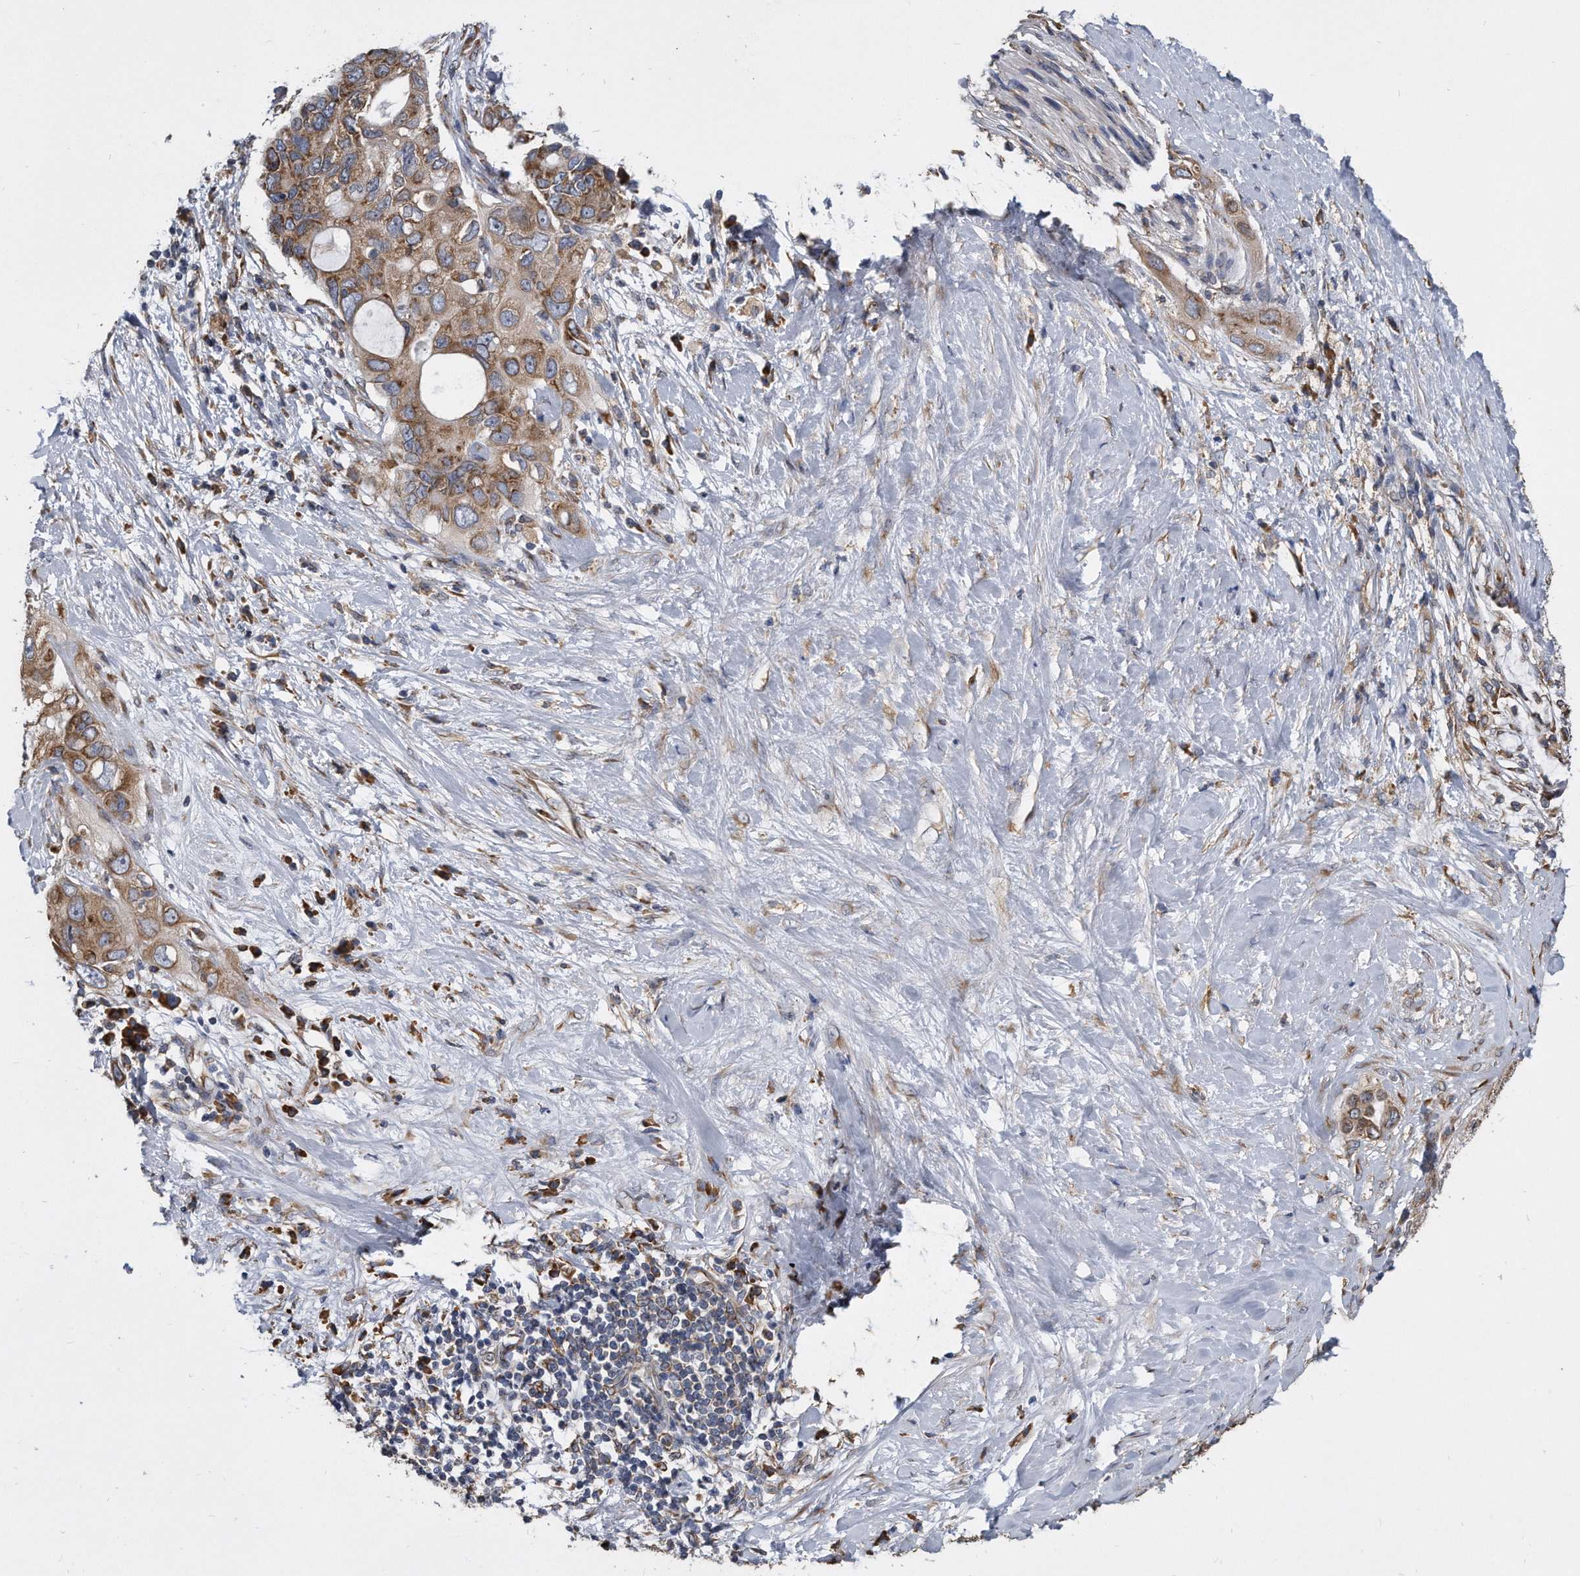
{"staining": {"intensity": "strong", "quantity": ">75%", "location": "cytoplasmic/membranous"}, "tissue": "pancreatic cancer", "cell_type": "Tumor cells", "image_type": "cancer", "snomed": [{"axis": "morphology", "description": "Adenocarcinoma, NOS"}, {"axis": "topography", "description": "Pancreas"}], "caption": "Tumor cells exhibit strong cytoplasmic/membranous expression in approximately >75% of cells in pancreatic adenocarcinoma. (DAB (3,3'-diaminobenzidine) IHC, brown staining for protein, blue staining for nuclei).", "gene": "CCDC47", "patient": {"sex": "female", "age": 56}}